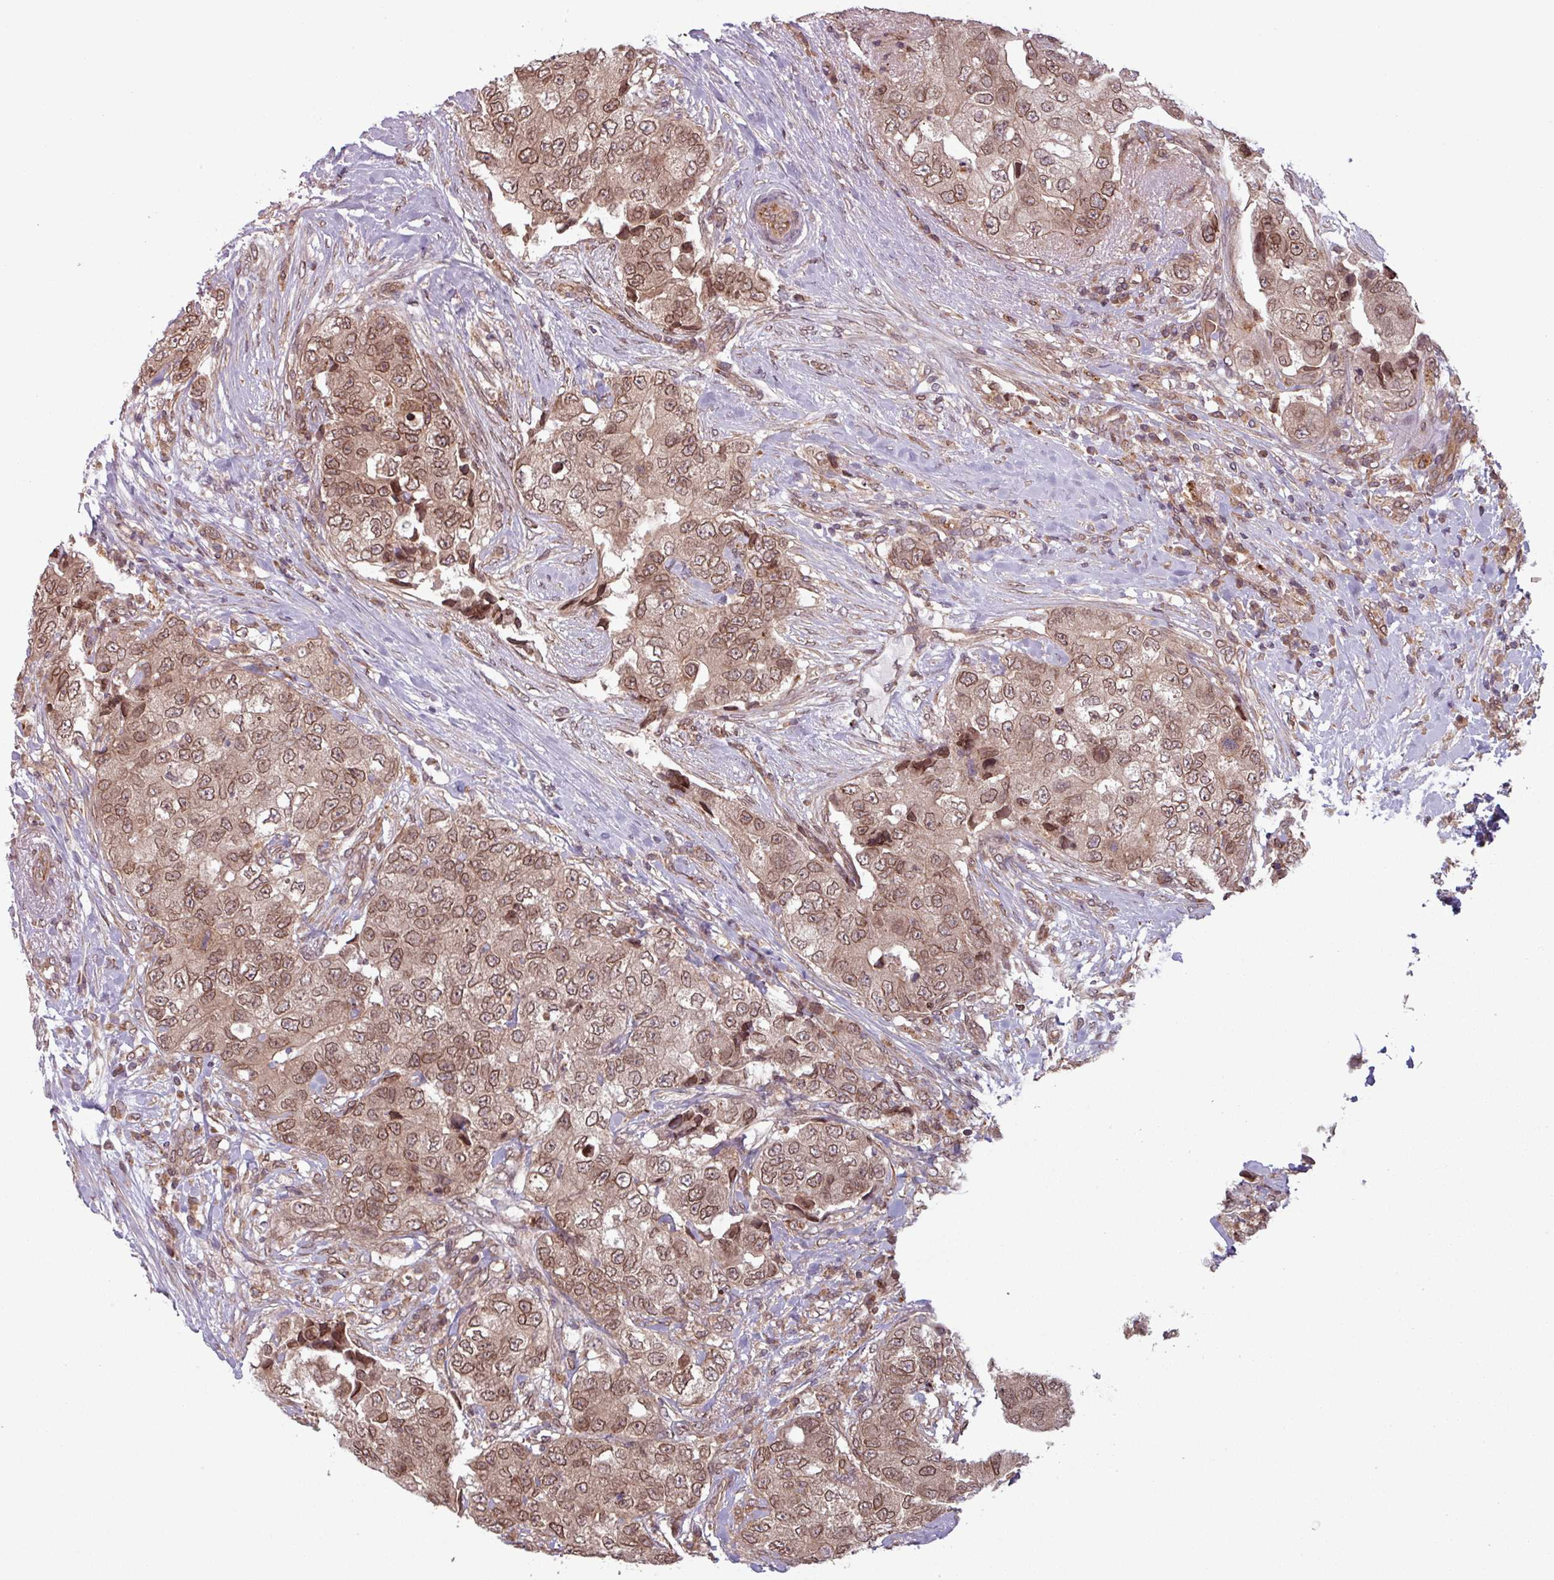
{"staining": {"intensity": "moderate", "quantity": ">75%", "location": "cytoplasmic/membranous,nuclear"}, "tissue": "breast cancer", "cell_type": "Tumor cells", "image_type": "cancer", "snomed": [{"axis": "morphology", "description": "Normal tissue, NOS"}, {"axis": "morphology", "description": "Duct carcinoma"}, {"axis": "topography", "description": "Breast"}], "caption": "Immunohistochemical staining of human breast cancer displays medium levels of moderate cytoplasmic/membranous and nuclear protein staining in approximately >75% of tumor cells.", "gene": "RBM4B", "patient": {"sex": "female", "age": 62}}